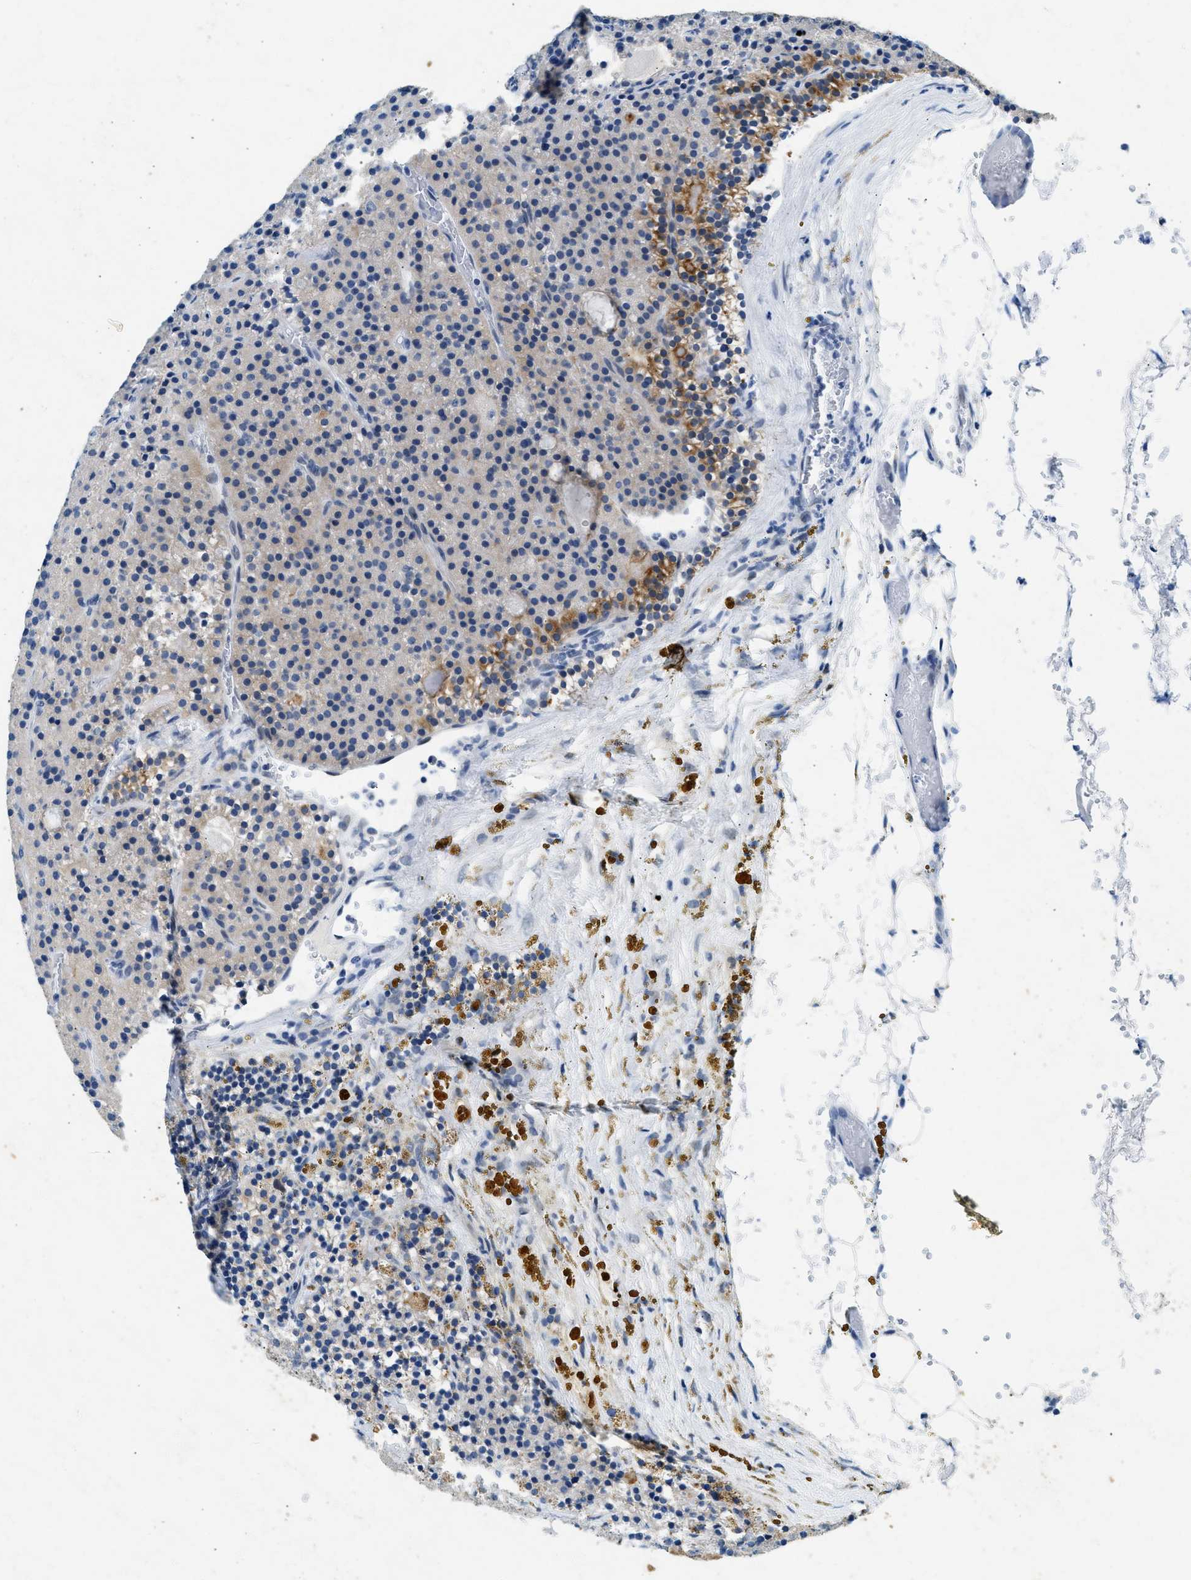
{"staining": {"intensity": "moderate", "quantity": "<25%", "location": "cytoplasmic/membranous"}, "tissue": "parathyroid gland", "cell_type": "Glandular cells", "image_type": "normal", "snomed": [{"axis": "morphology", "description": "Normal tissue, NOS"}, {"axis": "morphology", "description": "Adenoma, NOS"}, {"axis": "topography", "description": "Parathyroid gland"}], "caption": "Immunohistochemistry of benign parathyroid gland exhibits low levels of moderate cytoplasmic/membranous positivity in approximately <25% of glandular cells.", "gene": "CFAP20", "patient": {"sex": "male", "age": 75}}